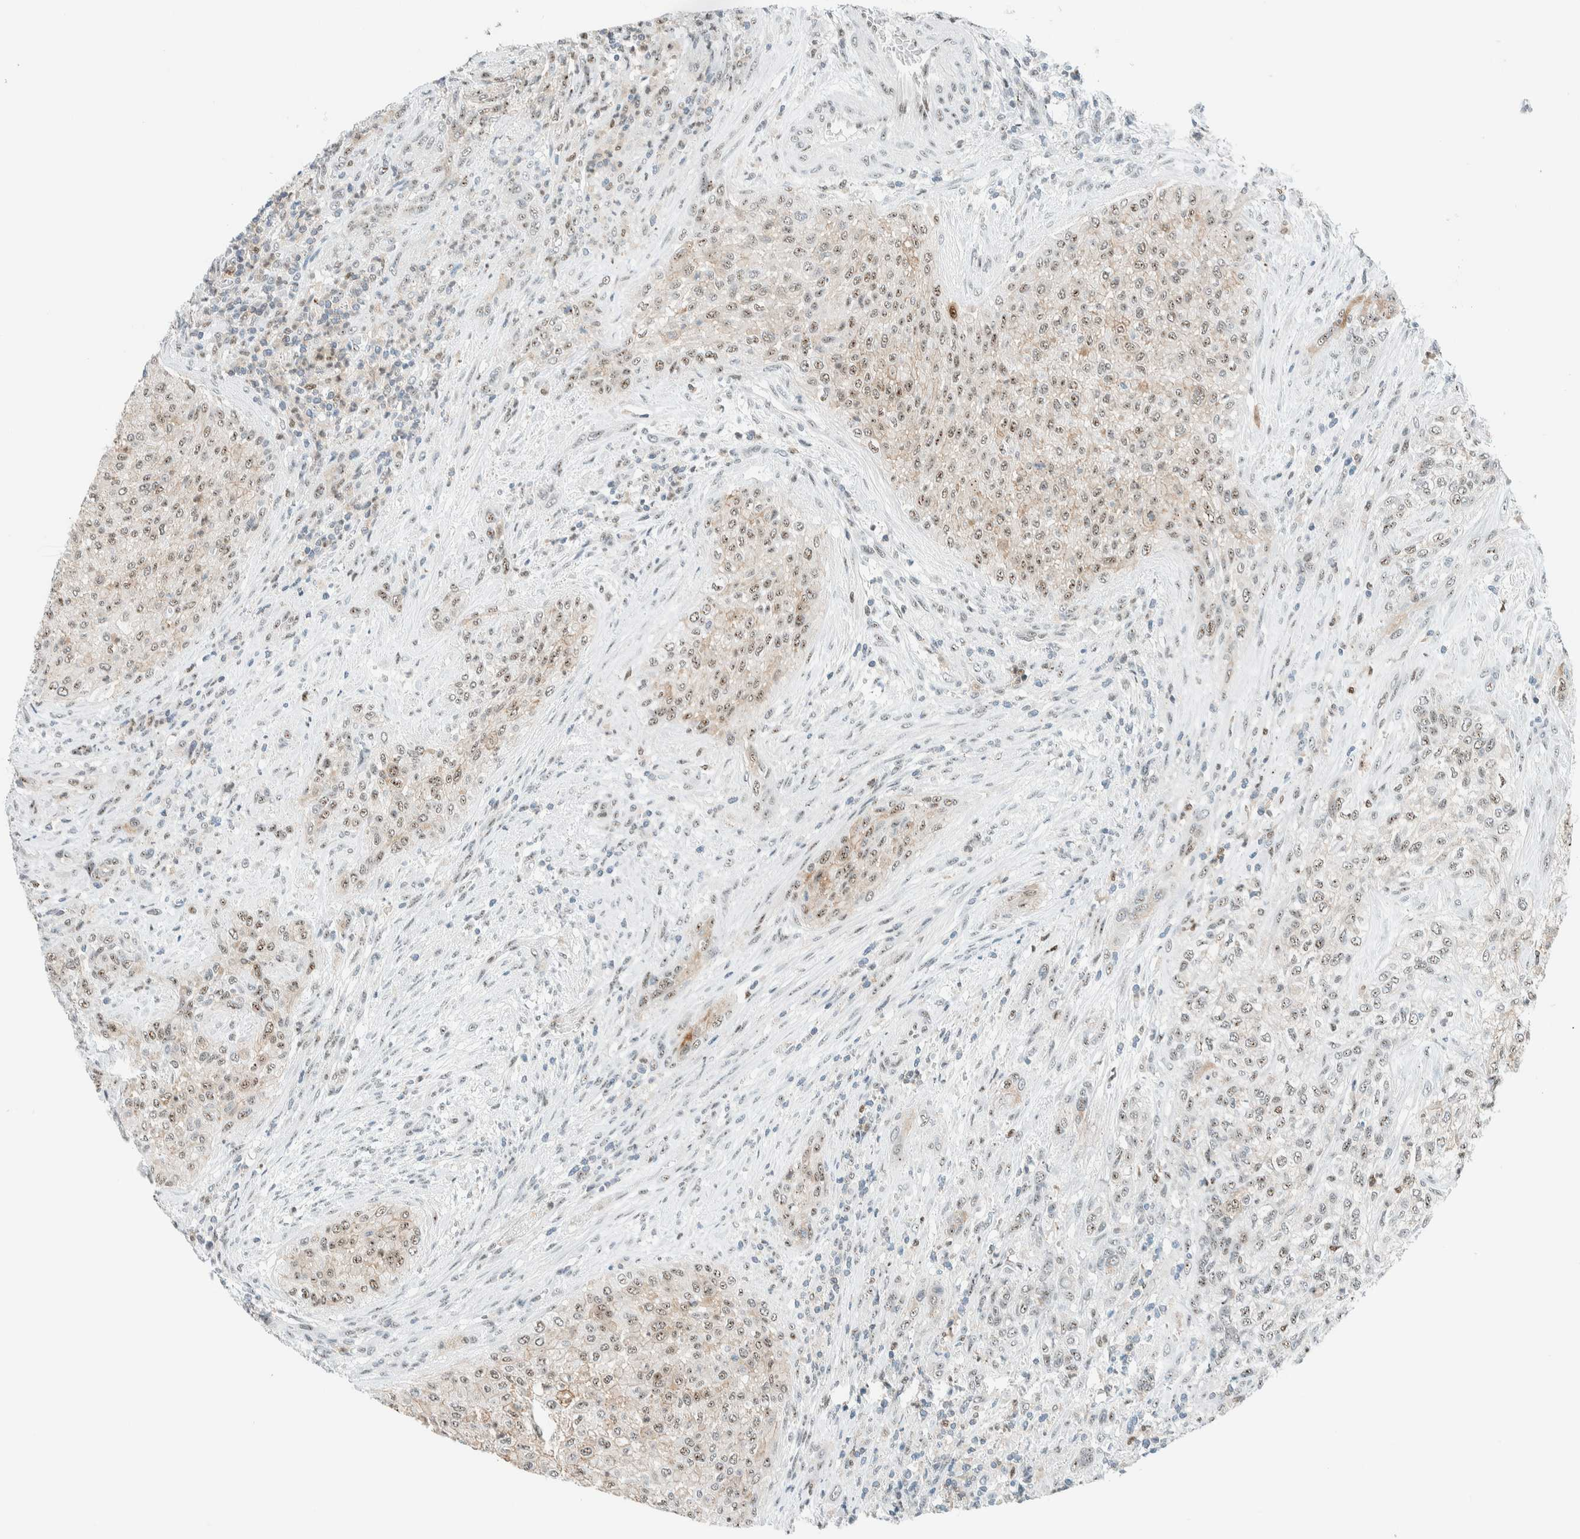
{"staining": {"intensity": "weak", "quantity": ">75%", "location": "cytoplasmic/membranous,nuclear"}, "tissue": "urothelial cancer", "cell_type": "Tumor cells", "image_type": "cancer", "snomed": [{"axis": "morphology", "description": "Urothelial carcinoma, Low grade"}, {"axis": "morphology", "description": "Urothelial carcinoma, High grade"}, {"axis": "topography", "description": "Urinary bladder"}], "caption": "Immunohistochemical staining of urothelial carcinoma (high-grade) demonstrates weak cytoplasmic/membranous and nuclear protein positivity in approximately >75% of tumor cells.", "gene": "CYSRT1", "patient": {"sex": "male", "age": 35}}